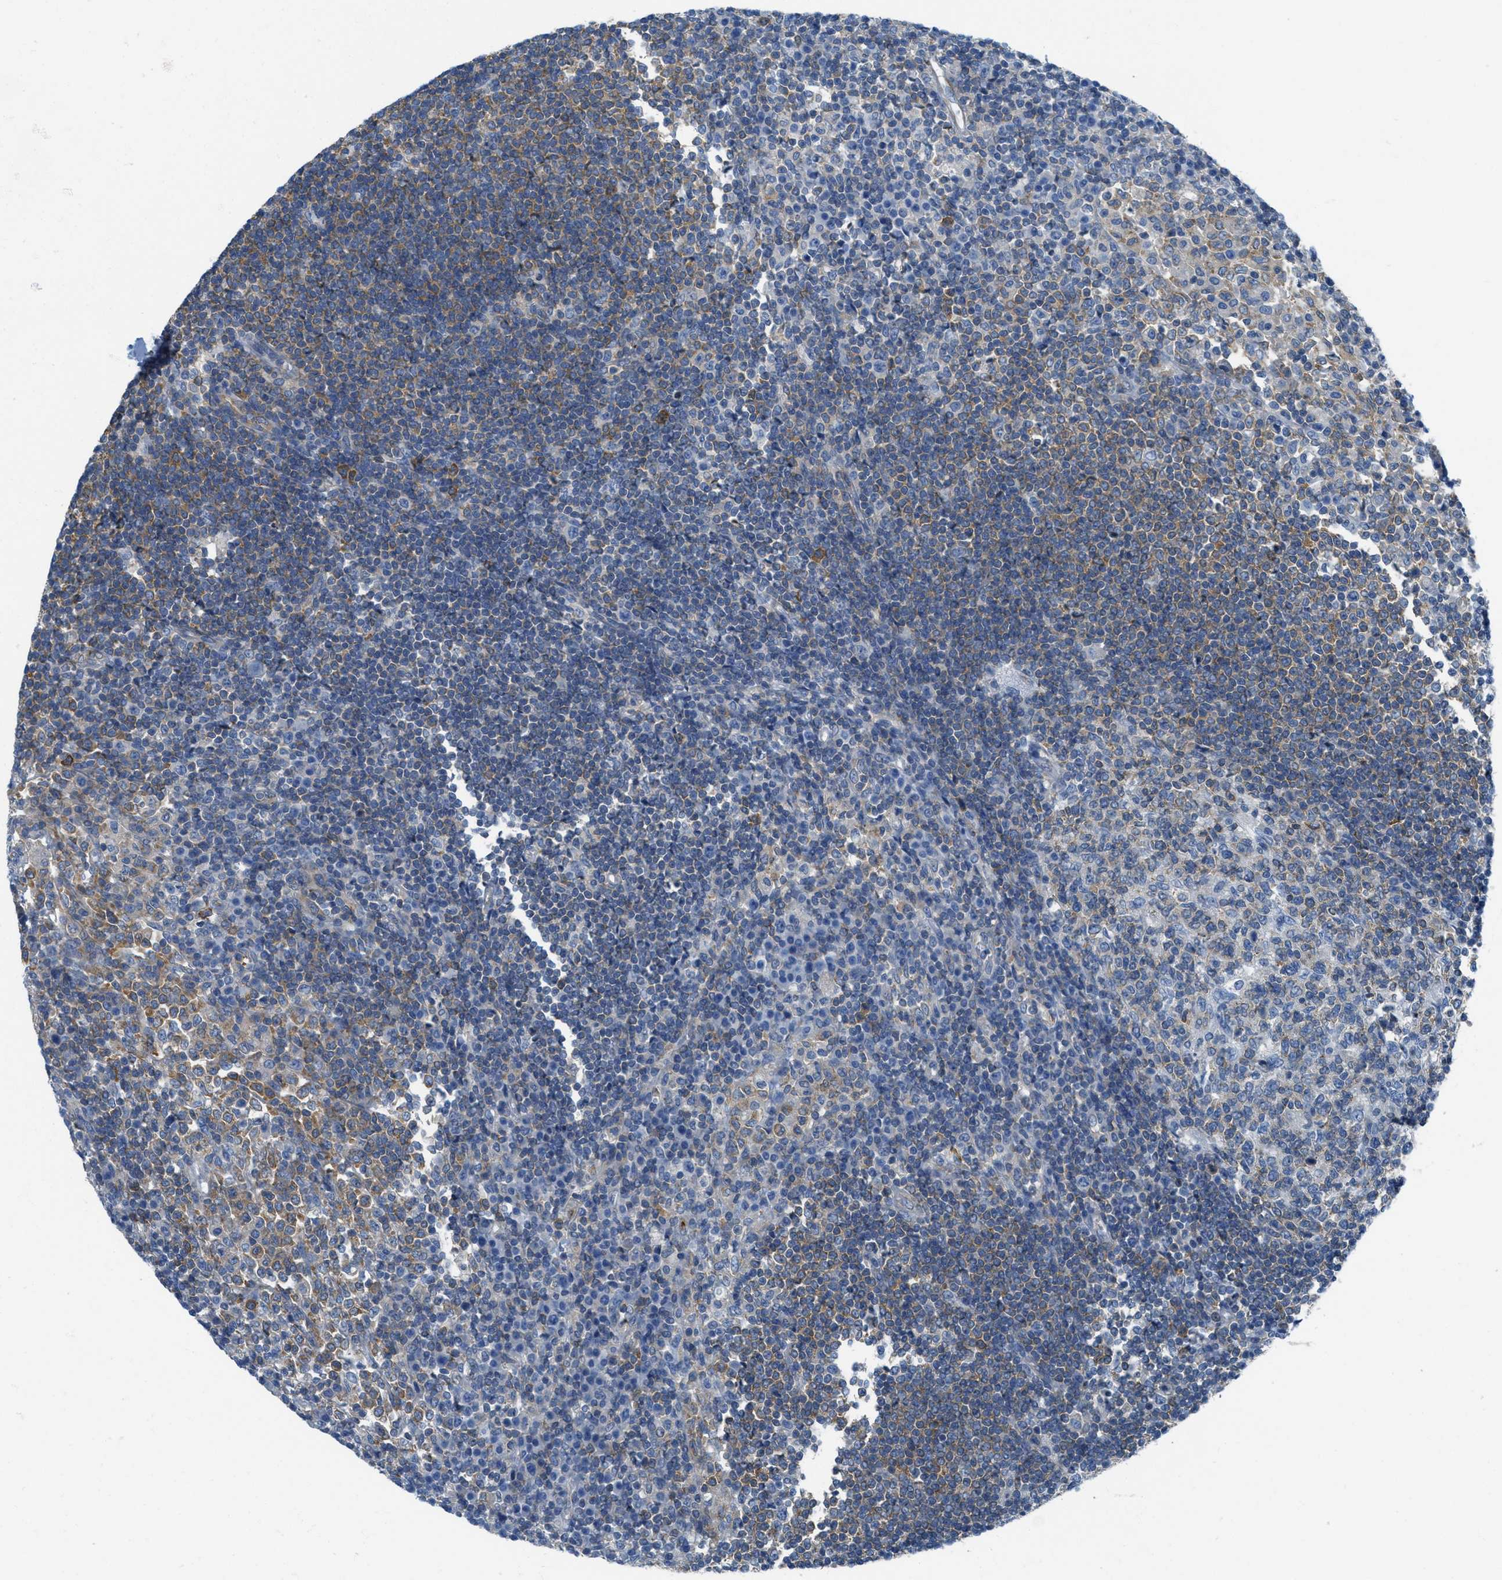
{"staining": {"intensity": "moderate", "quantity": "25%-75%", "location": "cytoplasmic/membranous"}, "tissue": "lymph node", "cell_type": "Germinal center cells", "image_type": "normal", "snomed": [{"axis": "morphology", "description": "Normal tissue, NOS"}, {"axis": "topography", "description": "Lymph node"}], "caption": "IHC (DAB) staining of unremarkable human lymph node exhibits moderate cytoplasmic/membranous protein positivity in approximately 25%-75% of germinal center cells. The protein is shown in brown color, while the nuclei are stained blue.", "gene": "MAPRE2", "patient": {"sex": "female", "age": 53}}